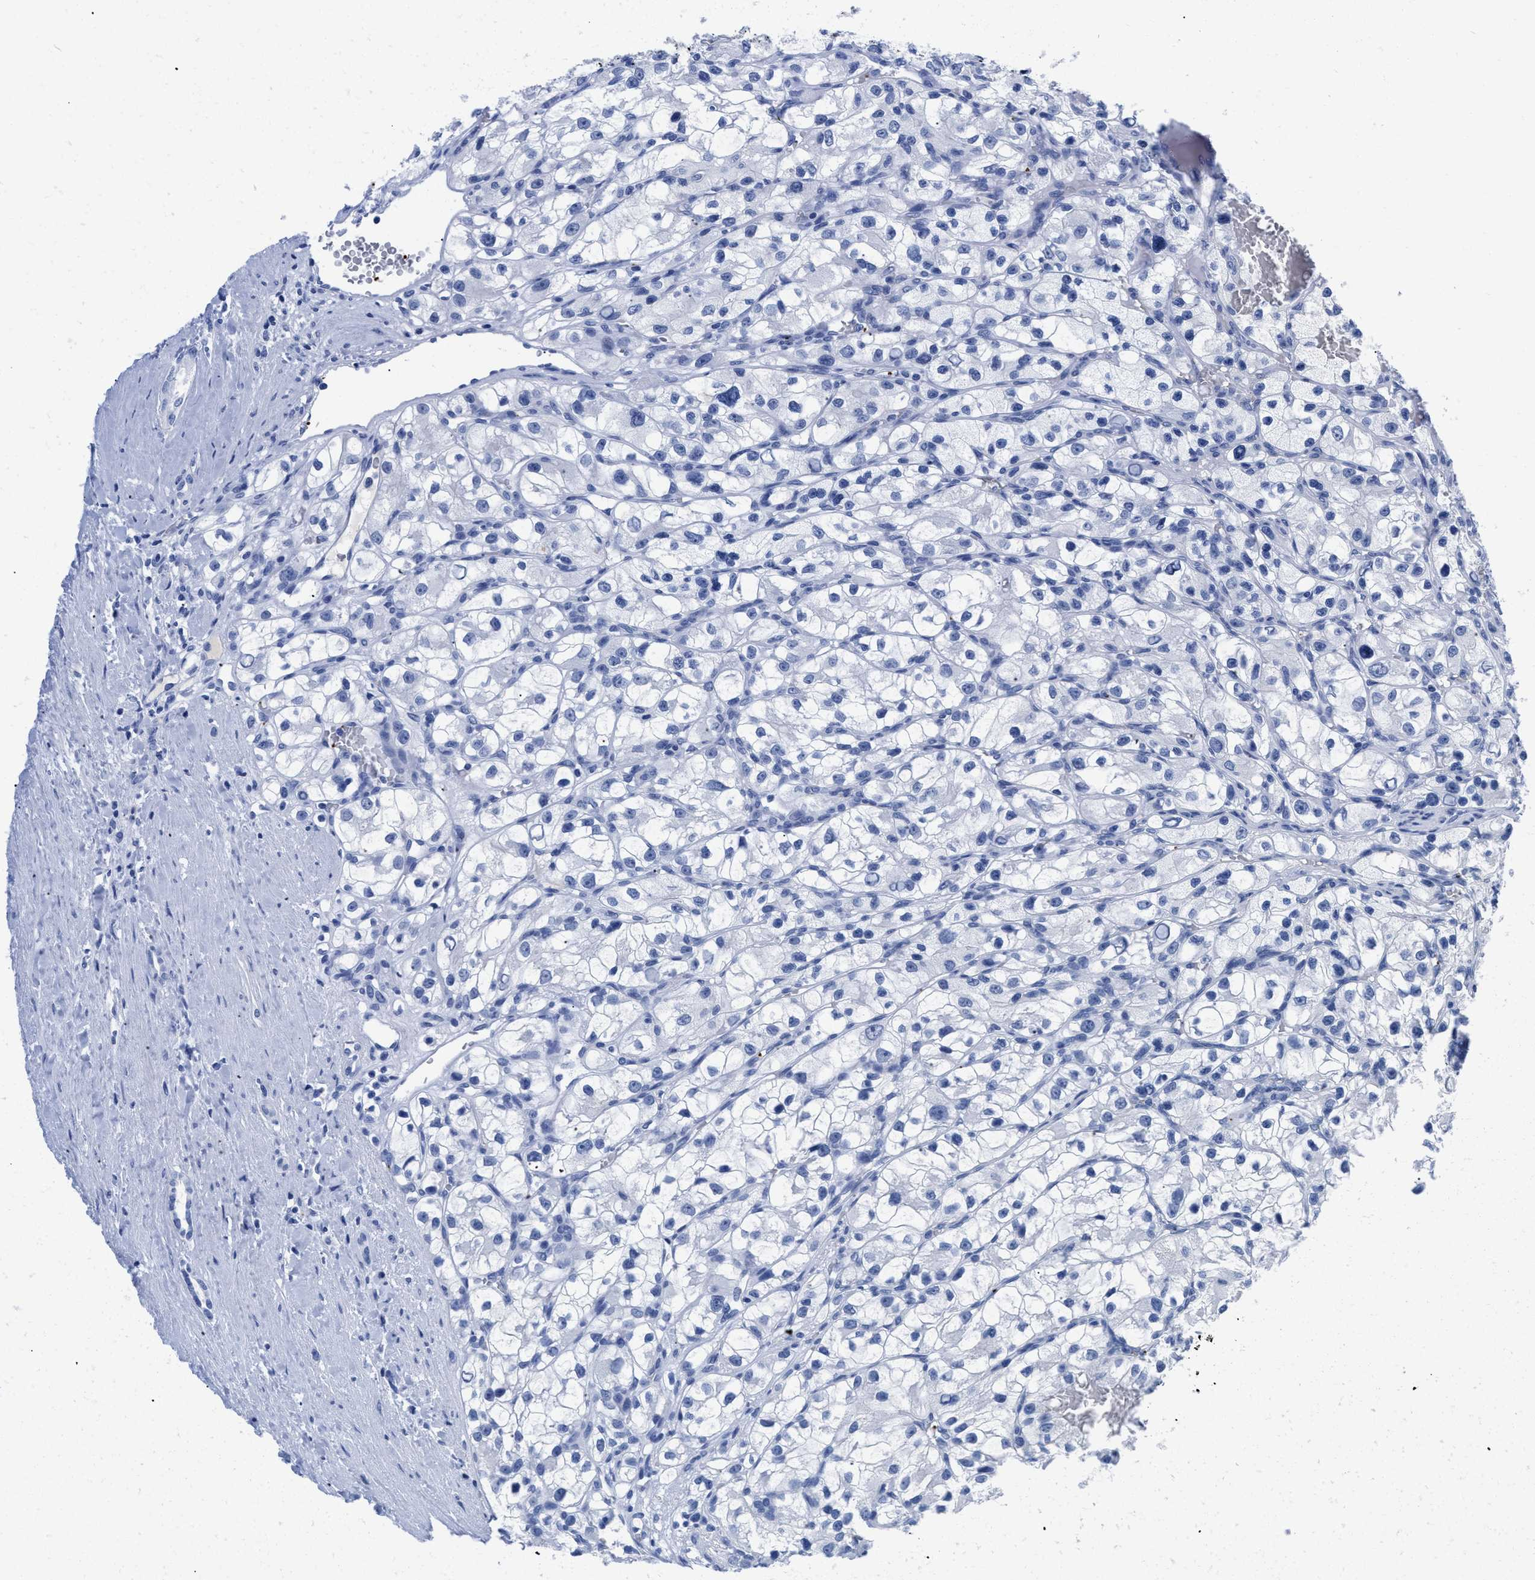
{"staining": {"intensity": "negative", "quantity": "none", "location": "none"}, "tissue": "renal cancer", "cell_type": "Tumor cells", "image_type": "cancer", "snomed": [{"axis": "morphology", "description": "Adenocarcinoma, NOS"}, {"axis": "topography", "description": "Kidney"}], "caption": "Human renal cancer stained for a protein using immunohistochemistry exhibits no staining in tumor cells.", "gene": "TREML1", "patient": {"sex": "female", "age": 57}}